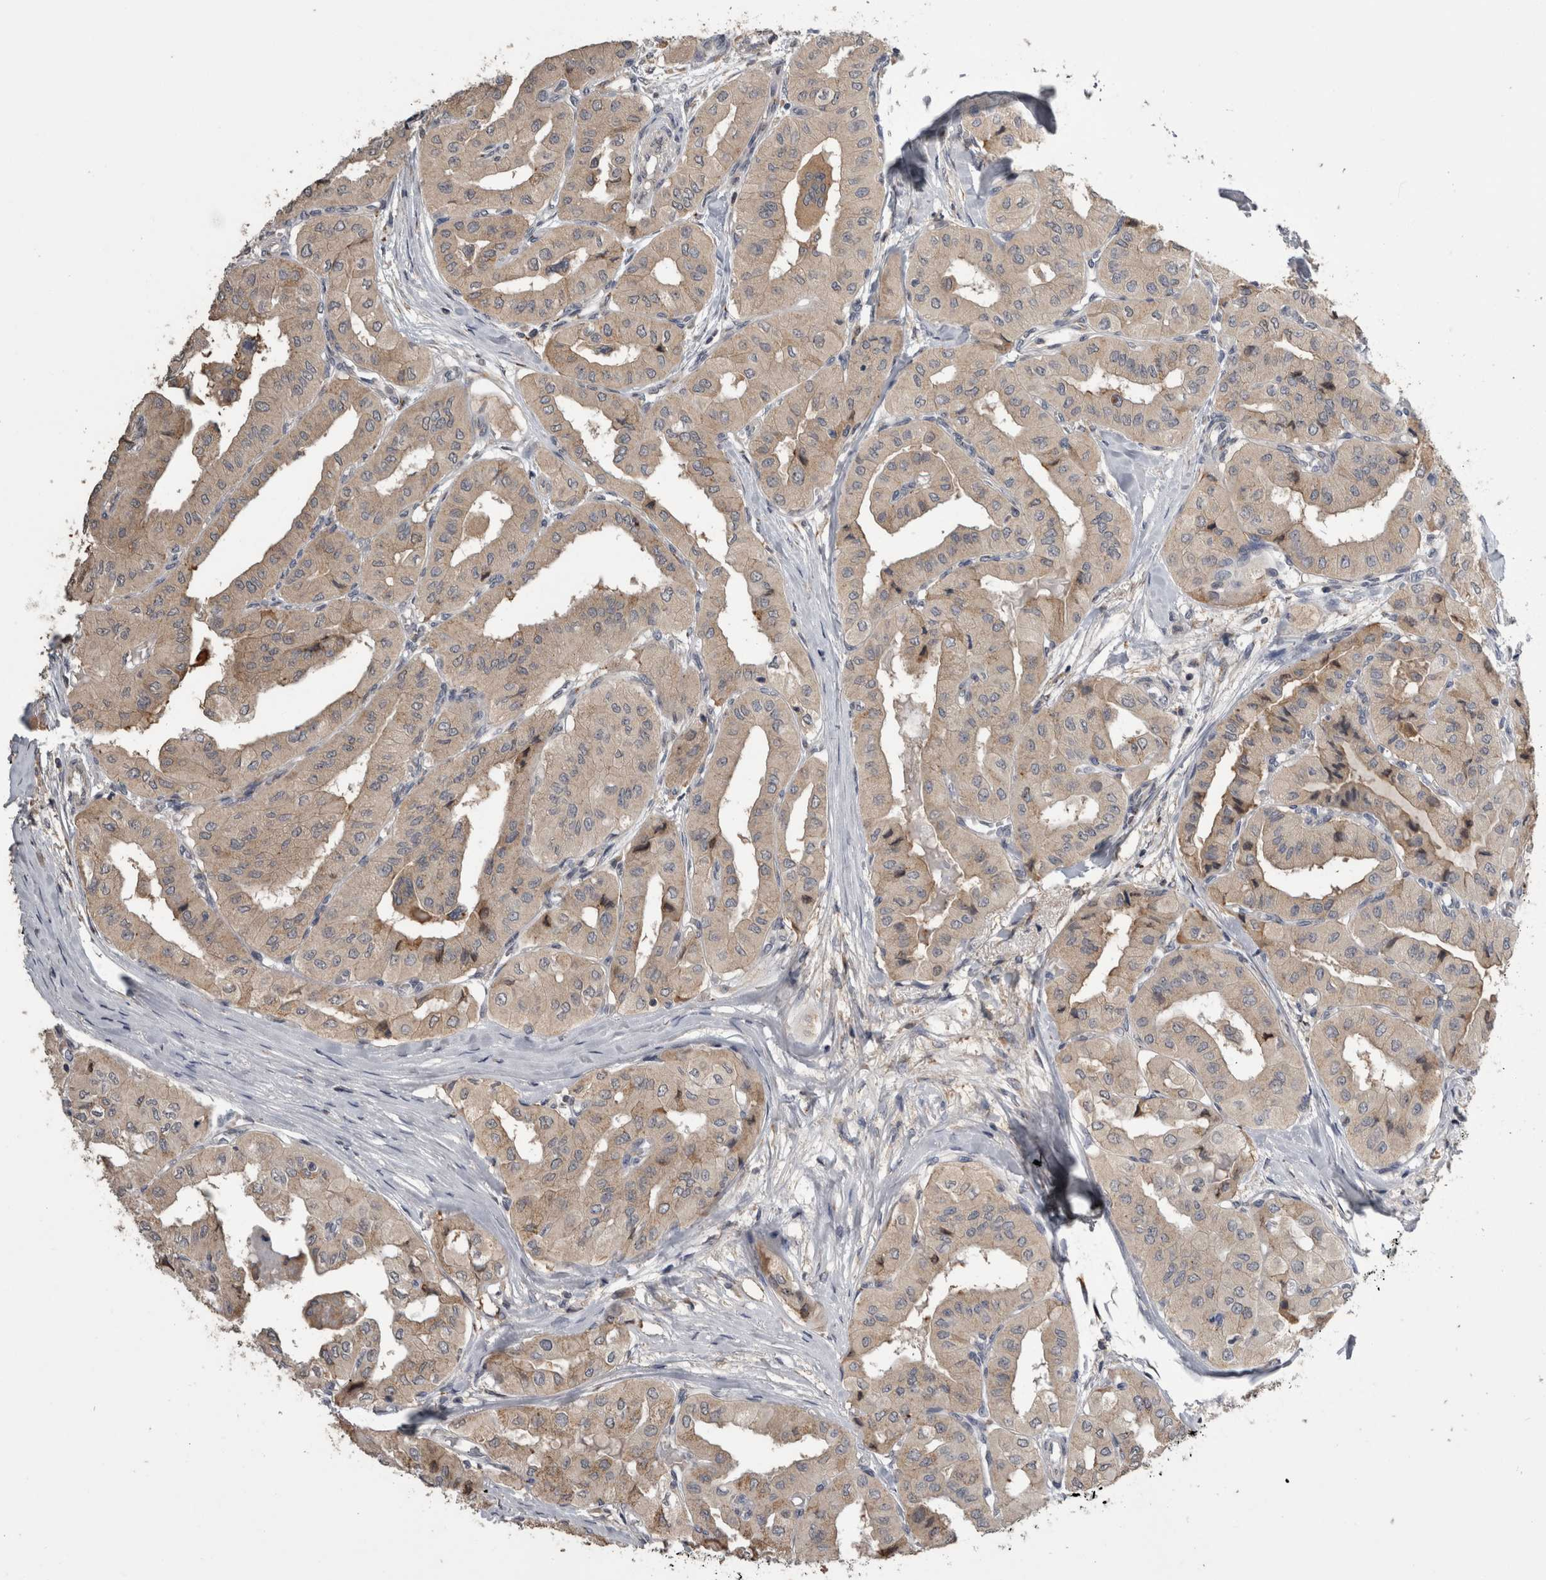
{"staining": {"intensity": "weak", "quantity": "25%-75%", "location": "cytoplasmic/membranous"}, "tissue": "thyroid cancer", "cell_type": "Tumor cells", "image_type": "cancer", "snomed": [{"axis": "morphology", "description": "Papillary adenocarcinoma, NOS"}, {"axis": "topography", "description": "Thyroid gland"}], "caption": "This is an image of immunohistochemistry staining of thyroid cancer, which shows weak staining in the cytoplasmic/membranous of tumor cells.", "gene": "ANXA13", "patient": {"sex": "female", "age": 59}}